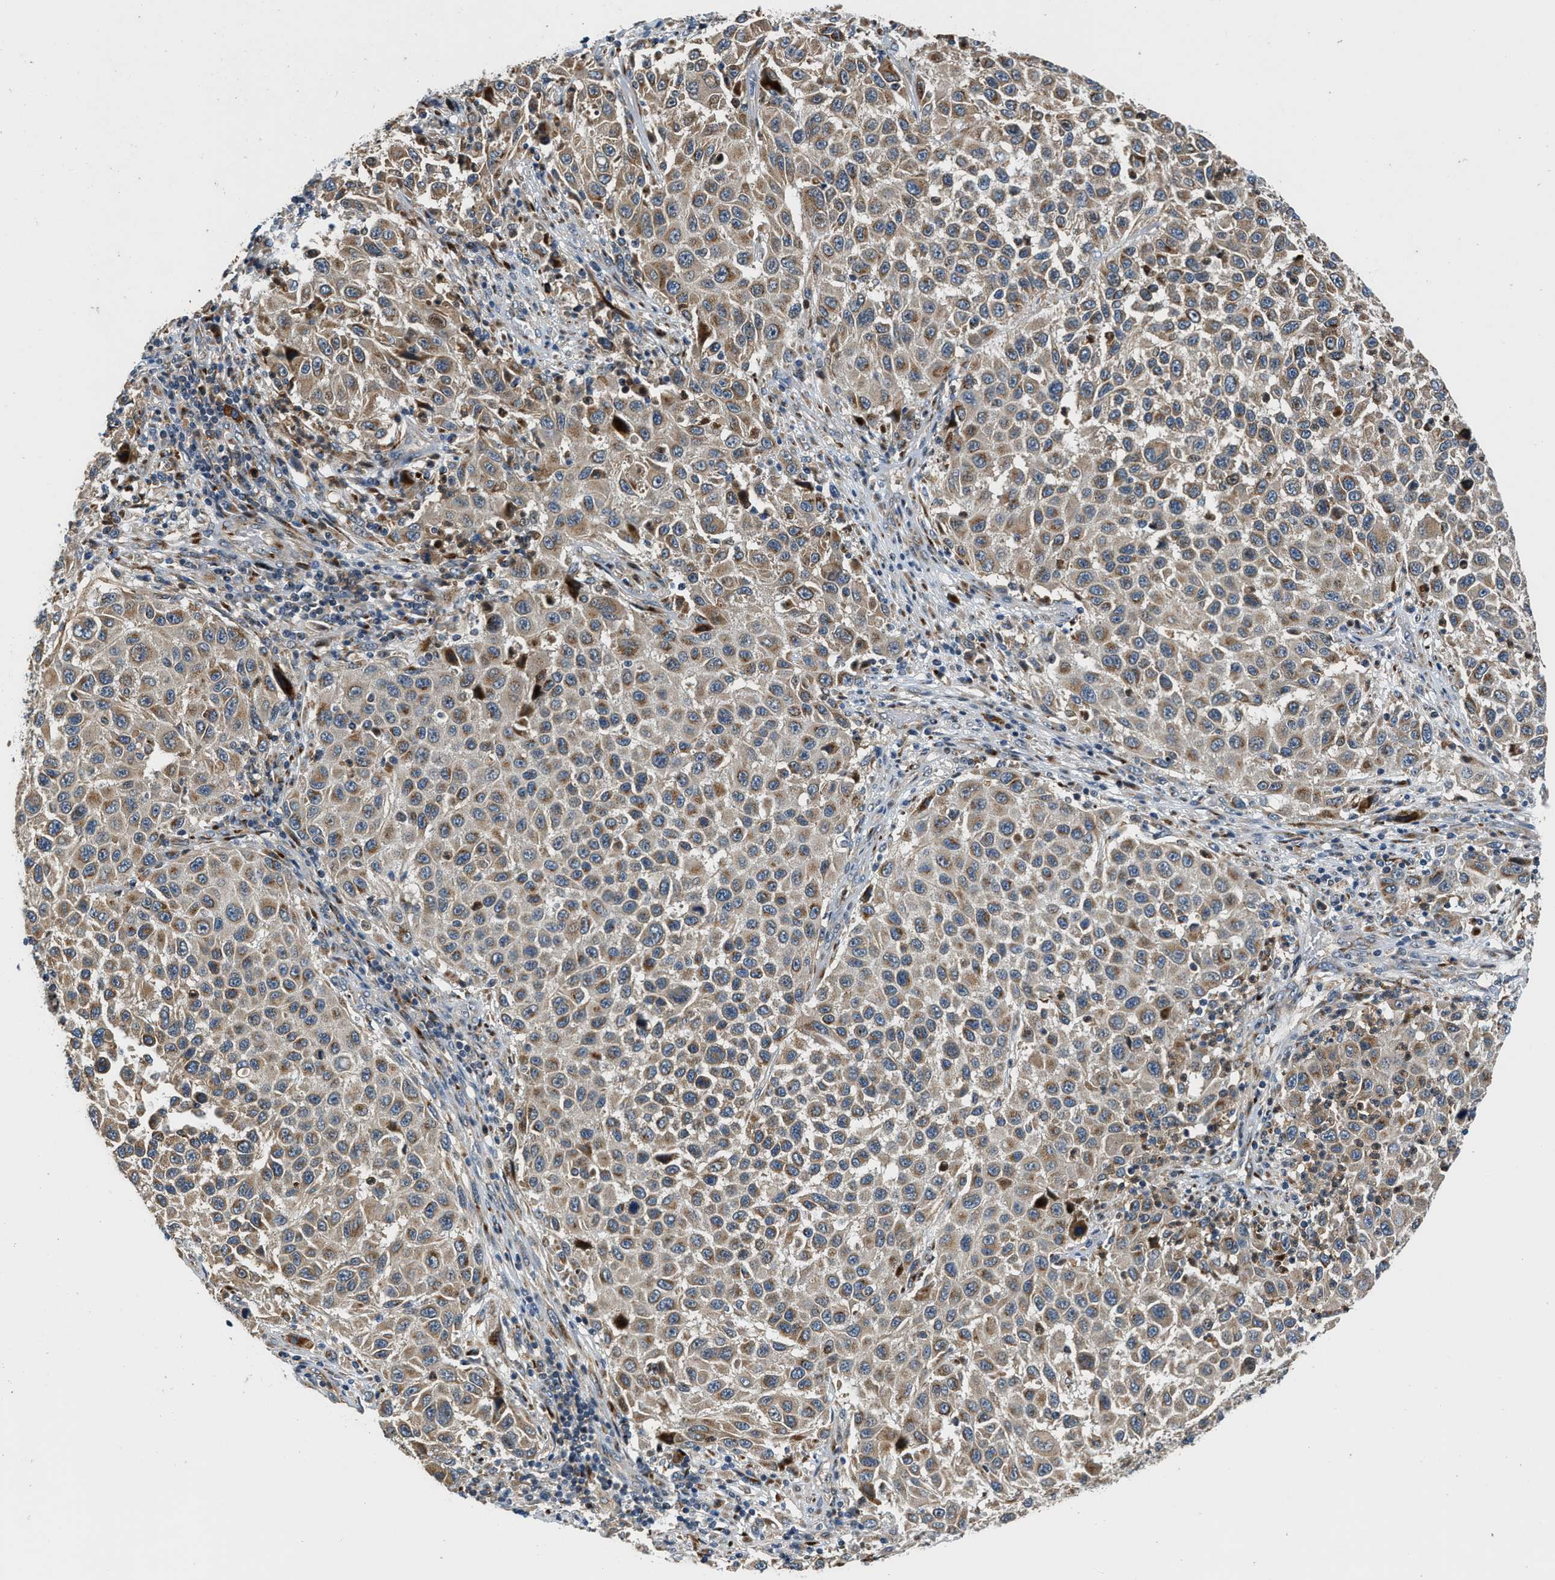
{"staining": {"intensity": "moderate", "quantity": ">75%", "location": "cytoplasmic/membranous"}, "tissue": "melanoma", "cell_type": "Tumor cells", "image_type": "cancer", "snomed": [{"axis": "morphology", "description": "Malignant melanoma, Metastatic site"}, {"axis": "topography", "description": "Lymph node"}], "caption": "Human melanoma stained with a protein marker demonstrates moderate staining in tumor cells.", "gene": "FUT8", "patient": {"sex": "male", "age": 61}}